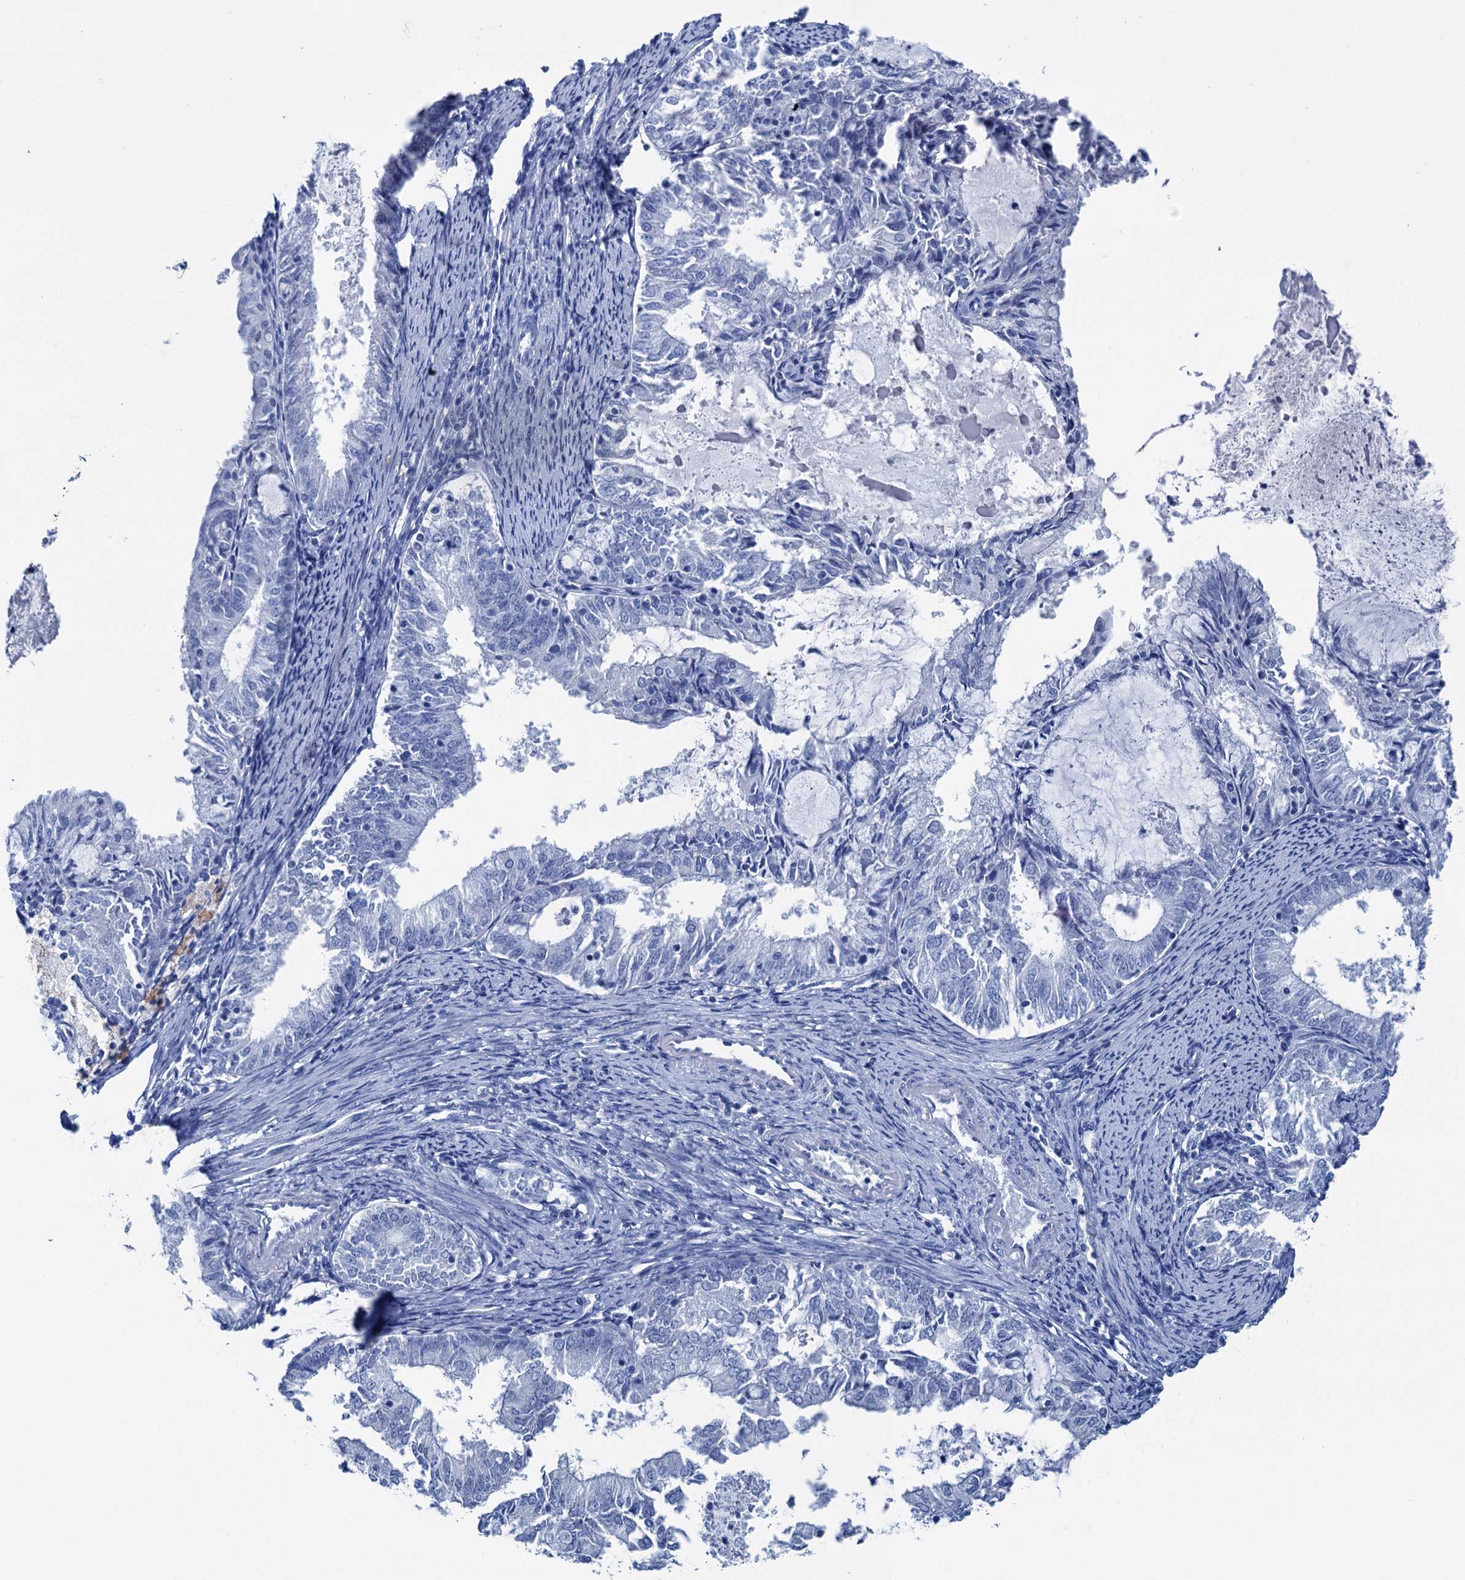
{"staining": {"intensity": "negative", "quantity": "none", "location": "none"}, "tissue": "endometrial cancer", "cell_type": "Tumor cells", "image_type": "cancer", "snomed": [{"axis": "morphology", "description": "Adenocarcinoma, NOS"}, {"axis": "topography", "description": "Endometrium"}], "caption": "Immunohistochemistry (IHC) of endometrial cancer (adenocarcinoma) demonstrates no staining in tumor cells.", "gene": "BRINP1", "patient": {"sex": "female", "age": 57}}